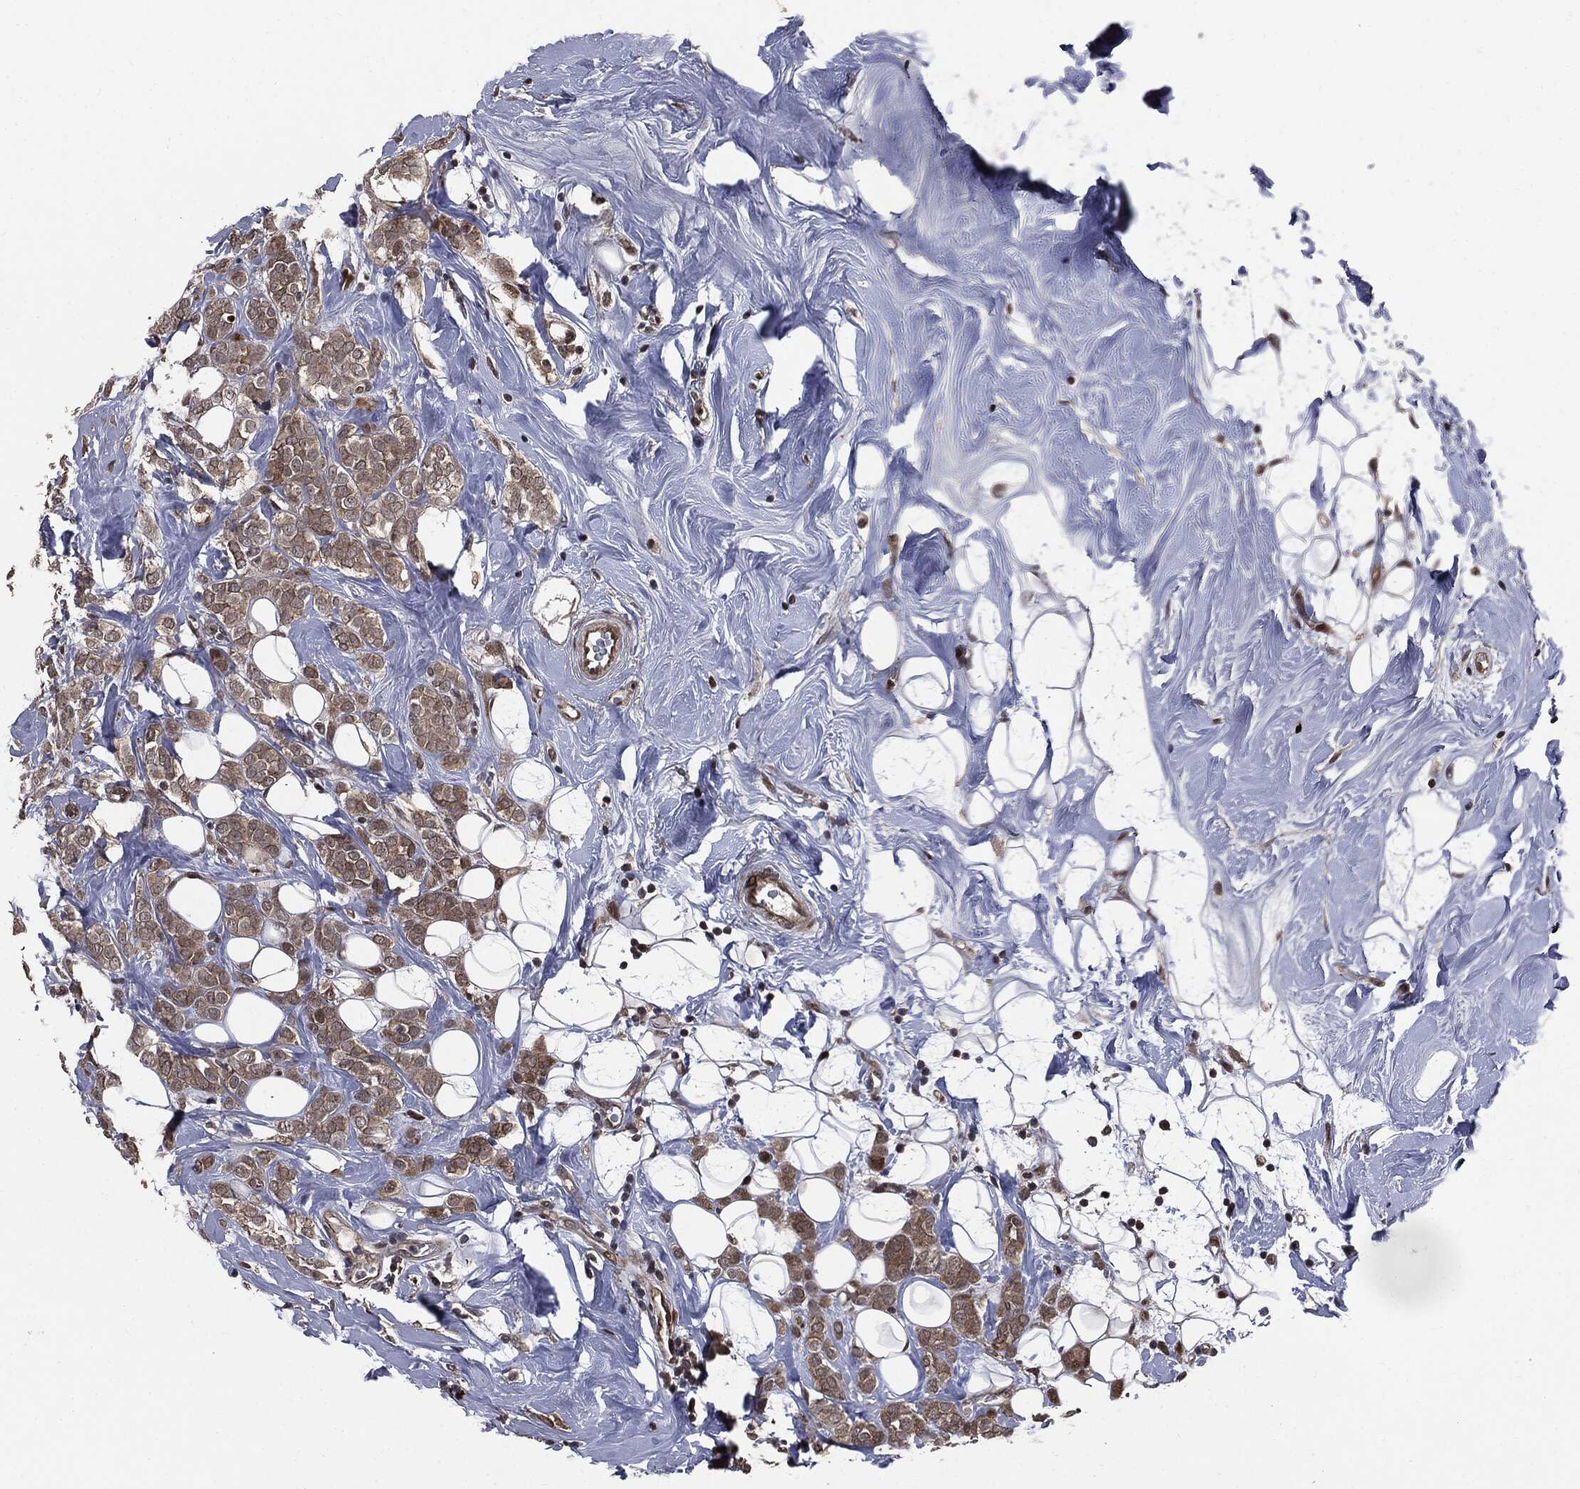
{"staining": {"intensity": "weak", "quantity": "25%-75%", "location": "cytoplasmic/membranous"}, "tissue": "breast cancer", "cell_type": "Tumor cells", "image_type": "cancer", "snomed": [{"axis": "morphology", "description": "Lobular carcinoma"}, {"axis": "topography", "description": "Breast"}], "caption": "A brown stain highlights weak cytoplasmic/membranous expression of a protein in lobular carcinoma (breast) tumor cells.", "gene": "SMAD4", "patient": {"sex": "female", "age": 49}}